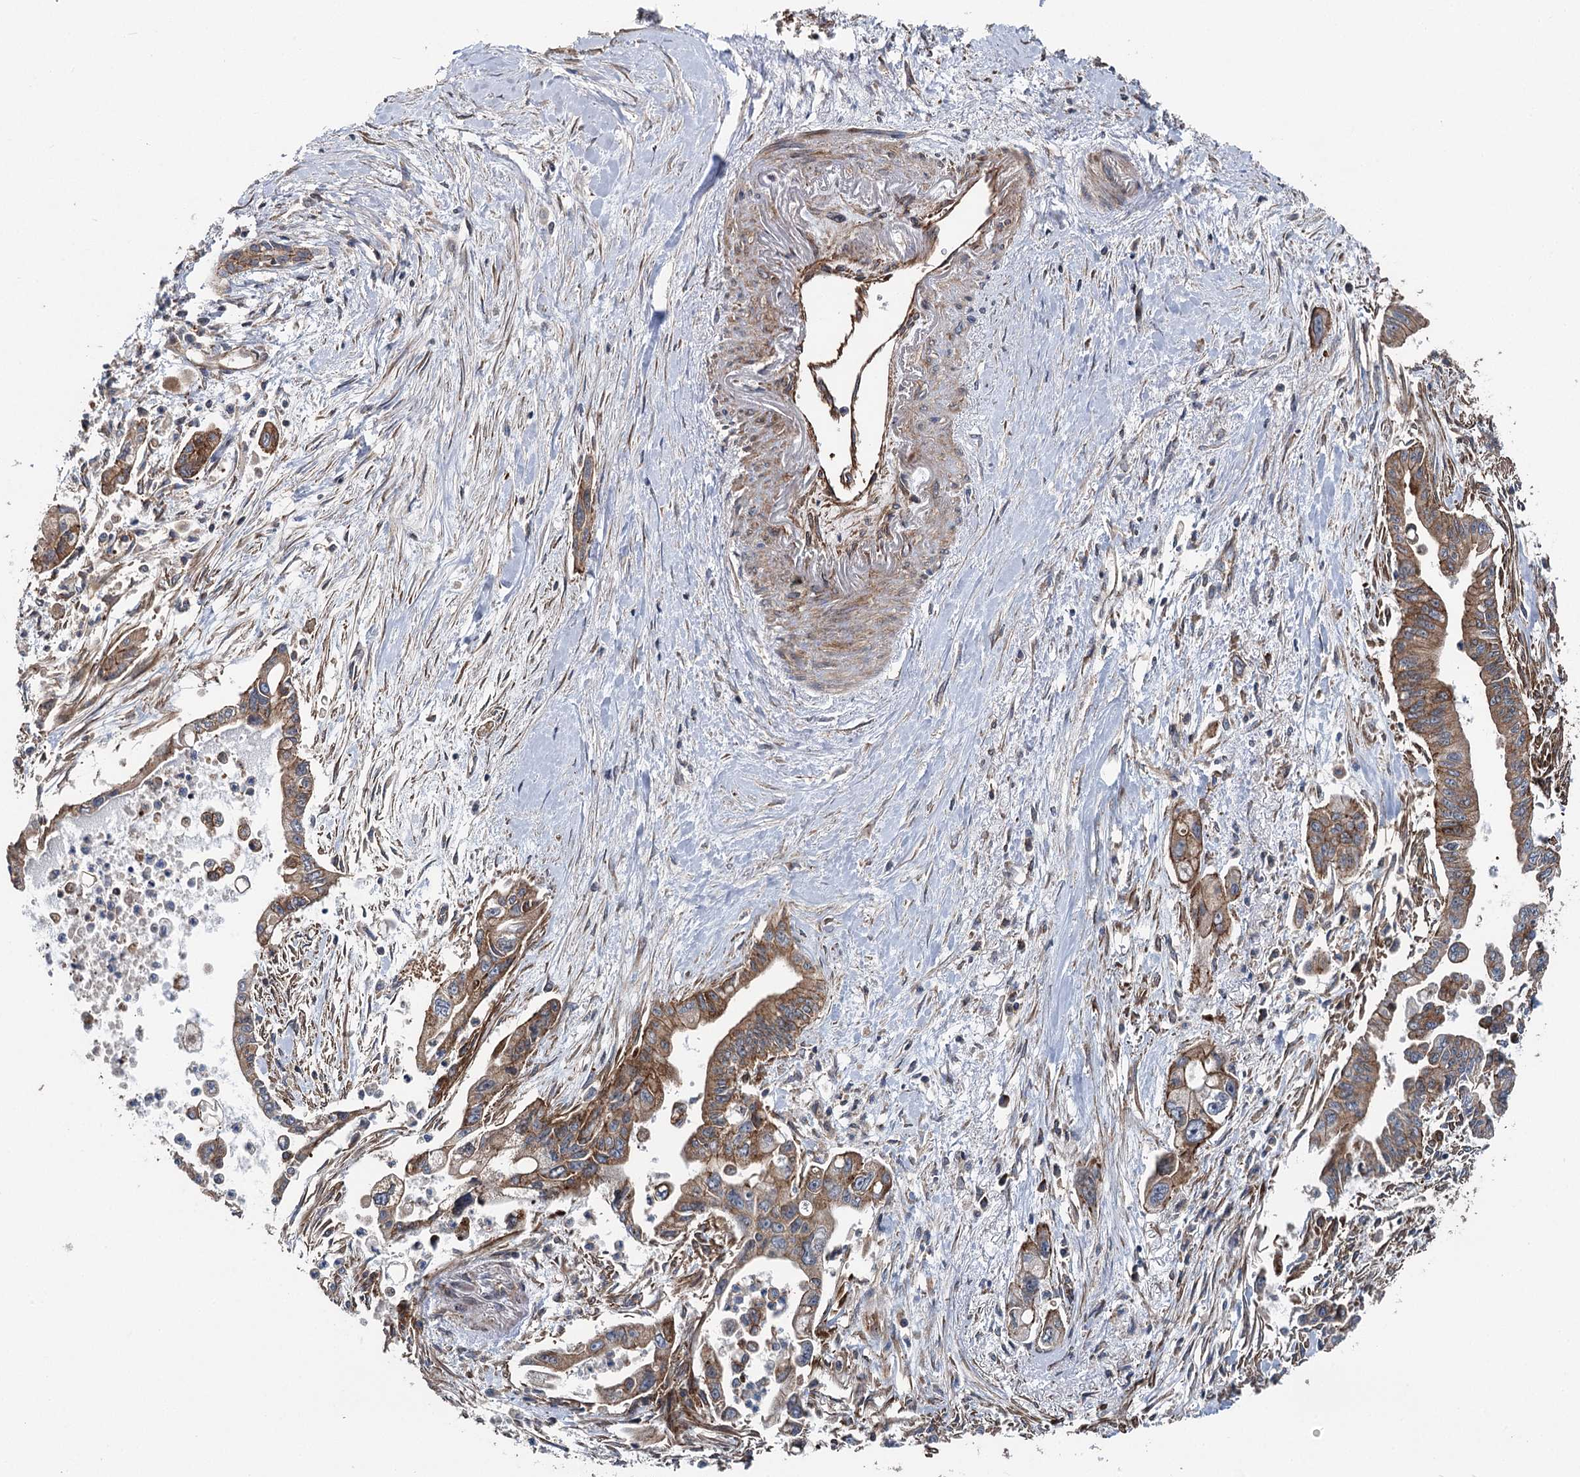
{"staining": {"intensity": "moderate", "quantity": ">75%", "location": "cytoplasmic/membranous"}, "tissue": "pancreatic cancer", "cell_type": "Tumor cells", "image_type": "cancer", "snomed": [{"axis": "morphology", "description": "Adenocarcinoma, NOS"}, {"axis": "topography", "description": "Pancreas"}], "caption": "Adenocarcinoma (pancreatic) stained with a brown dye reveals moderate cytoplasmic/membranous positive staining in approximately >75% of tumor cells.", "gene": "ITFG2", "patient": {"sex": "male", "age": 70}}